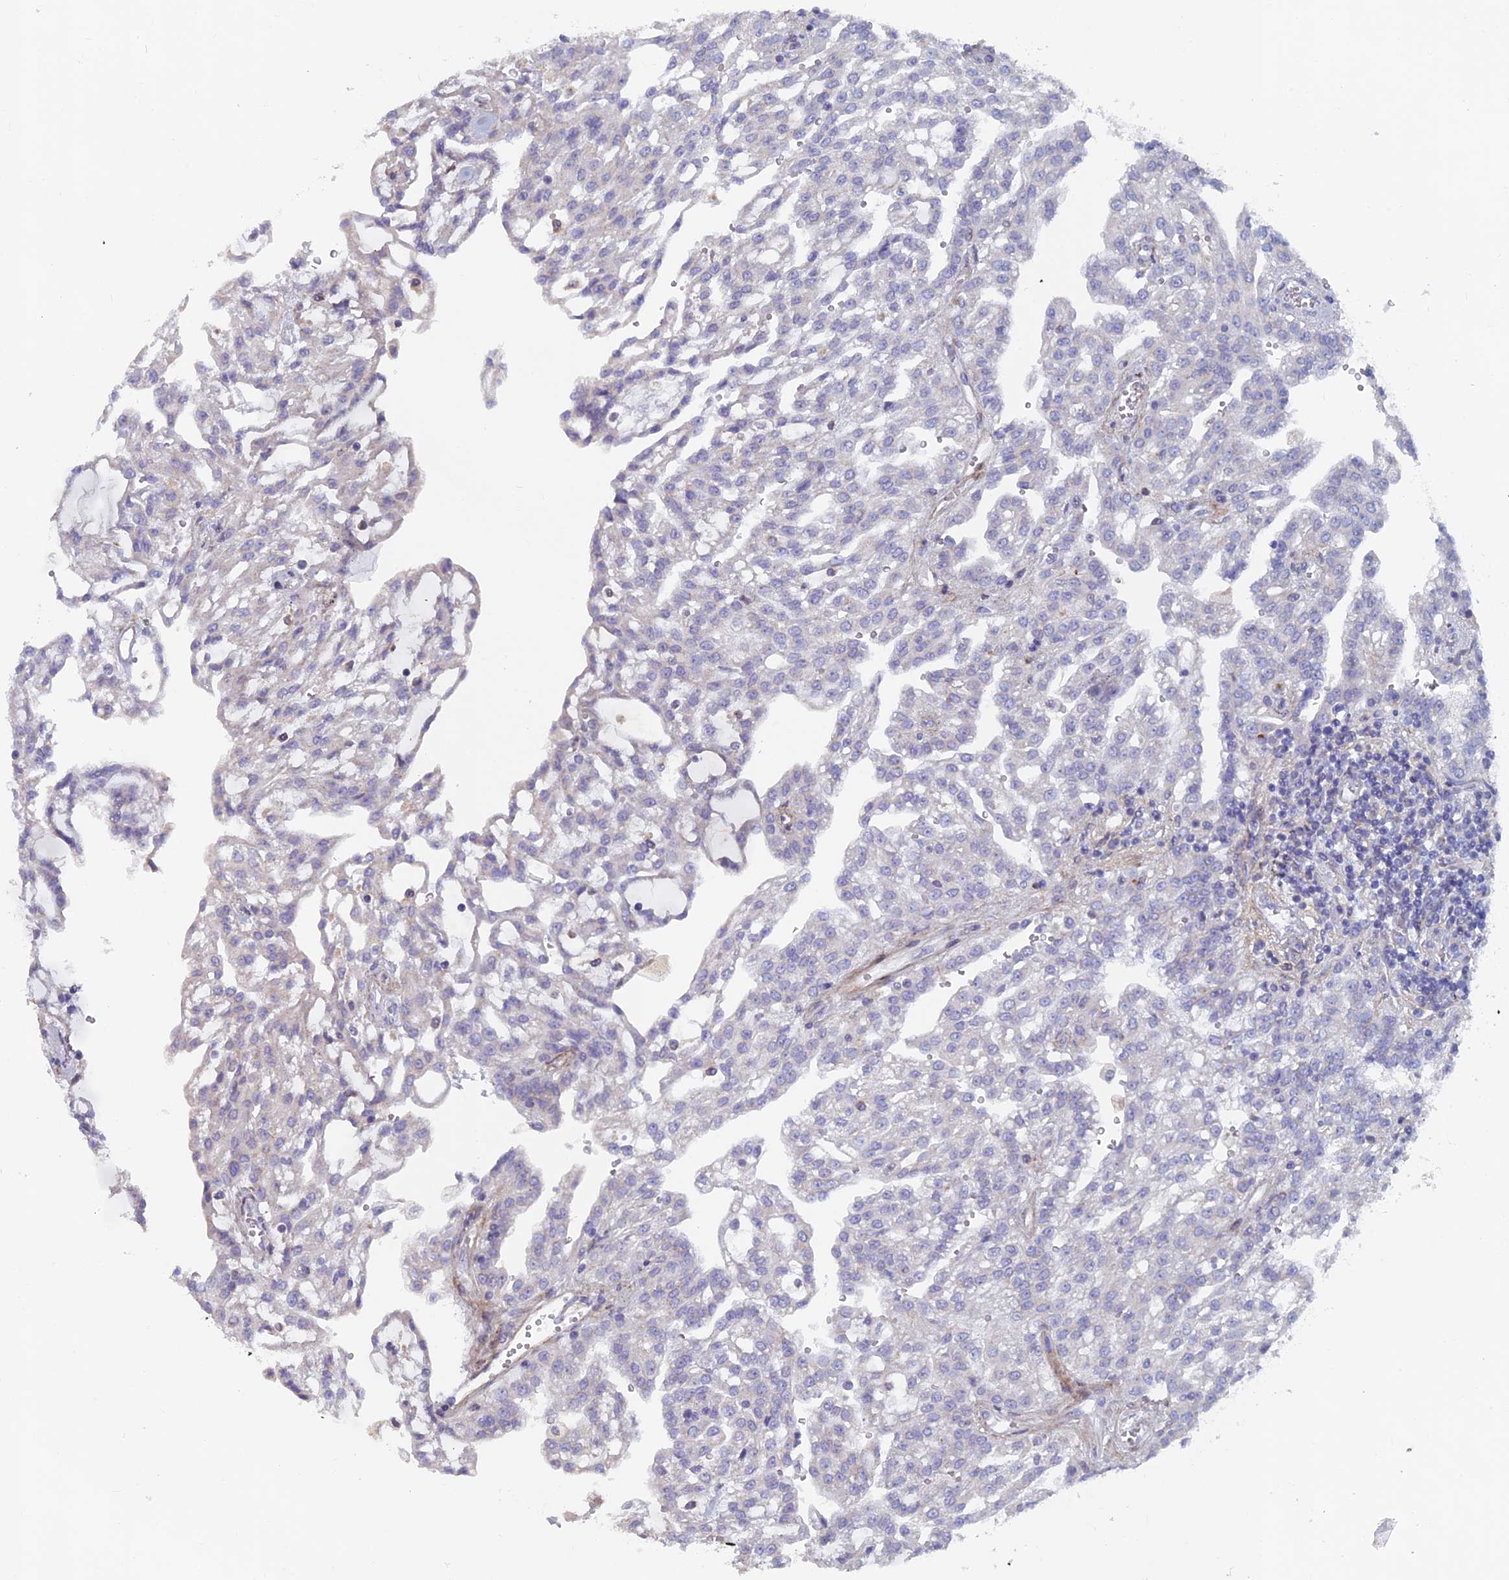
{"staining": {"intensity": "negative", "quantity": "none", "location": "none"}, "tissue": "renal cancer", "cell_type": "Tumor cells", "image_type": "cancer", "snomed": [{"axis": "morphology", "description": "Adenocarcinoma, NOS"}, {"axis": "topography", "description": "Kidney"}], "caption": "Immunohistochemistry photomicrograph of neoplastic tissue: renal cancer (adenocarcinoma) stained with DAB demonstrates no significant protein positivity in tumor cells.", "gene": "B9D2", "patient": {"sex": "male", "age": 63}}